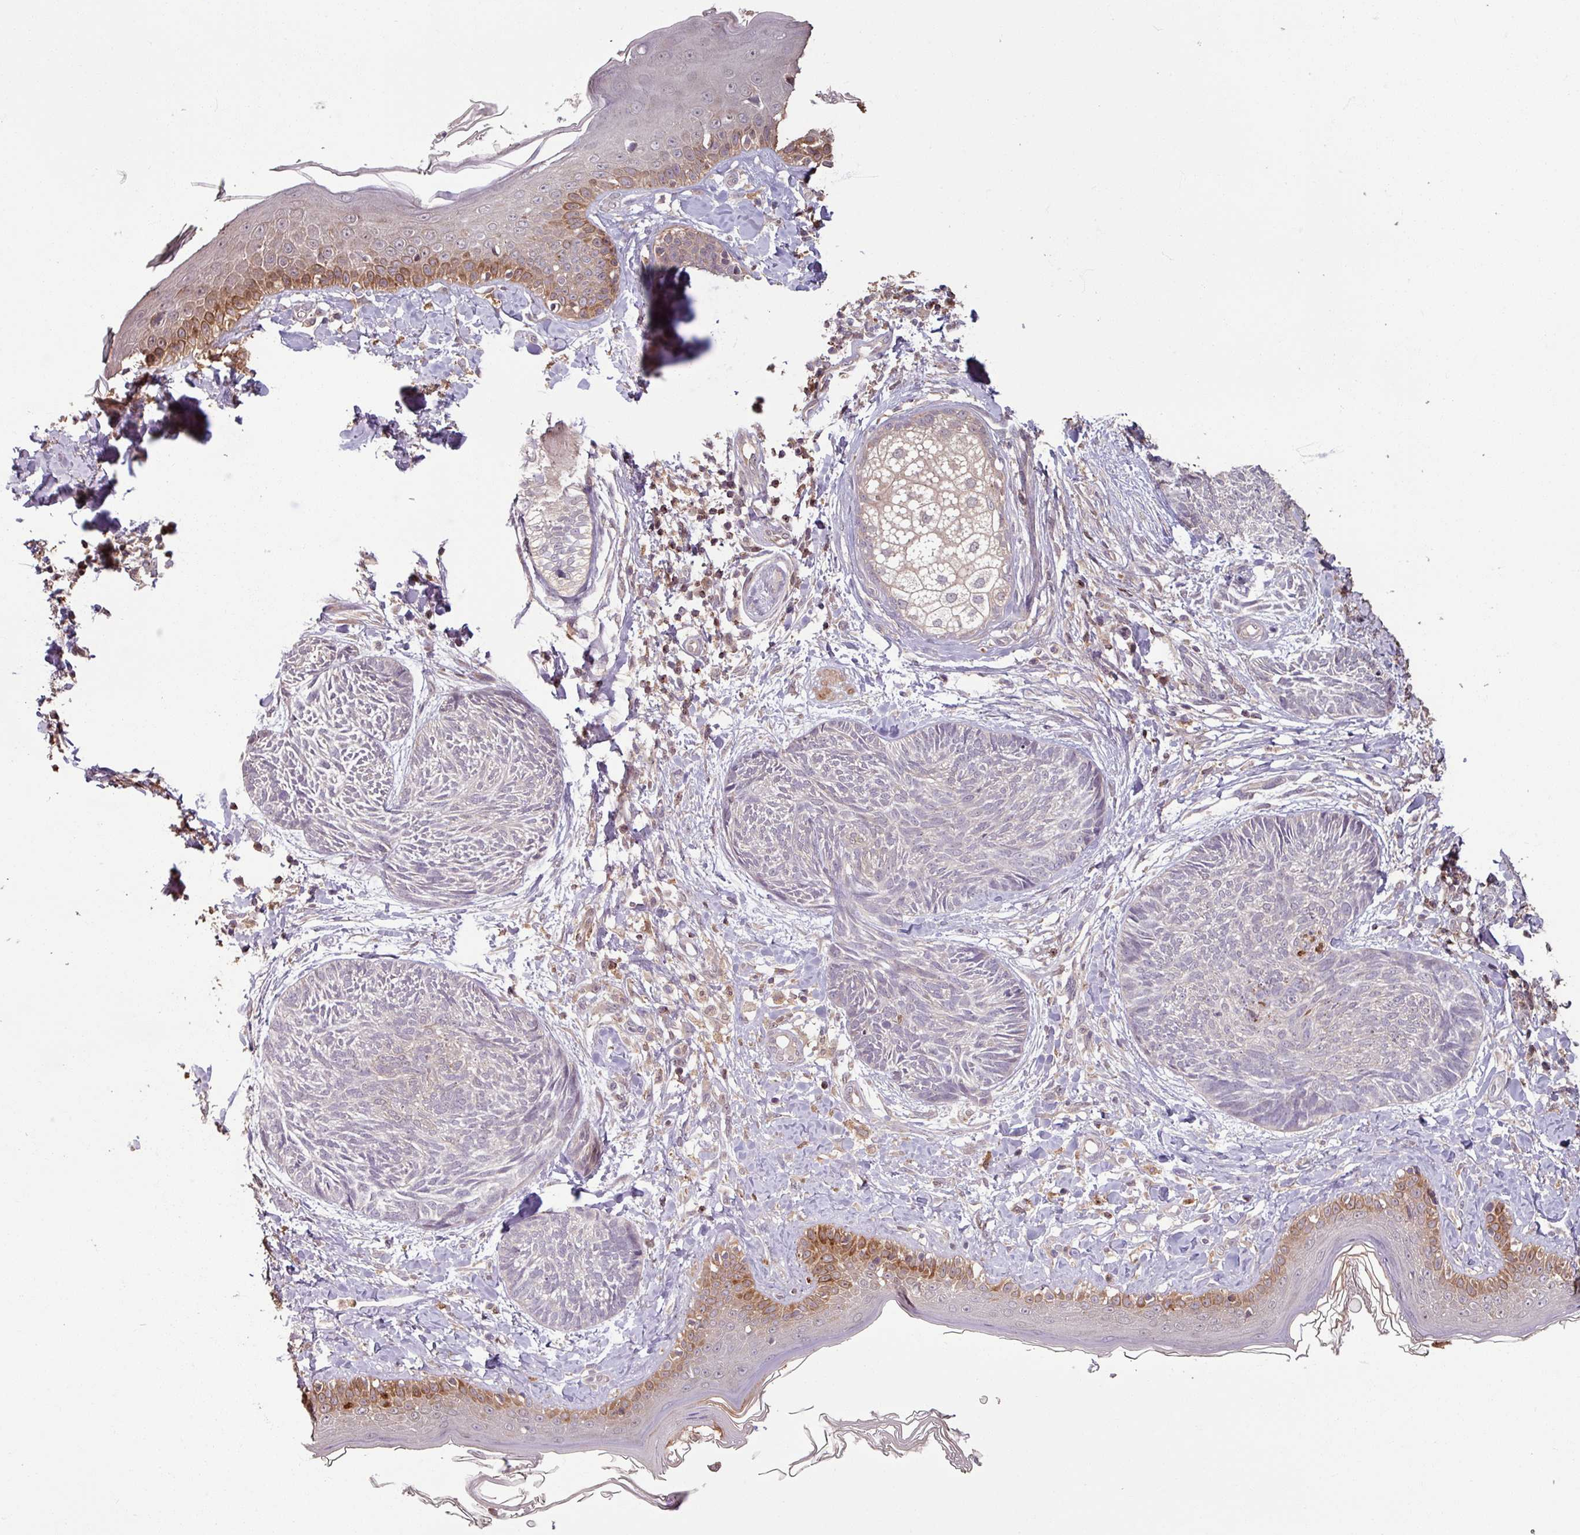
{"staining": {"intensity": "negative", "quantity": "none", "location": "none"}, "tissue": "skin cancer", "cell_type": "Tumor cells", "image_type": "cancer", "snomed": [{"axis": "morphology", "description": "Basal cell carcinoma"}, {"axis": "topography", "description": "Skin"}], "caption": "High power microscopy micrograph of an immunohistochemistry histopathology image of skin cancer, revealing no significant expression in tumor cells.", "gene": "OR6B1", "patient": {"sex": "male", "age": 73}}